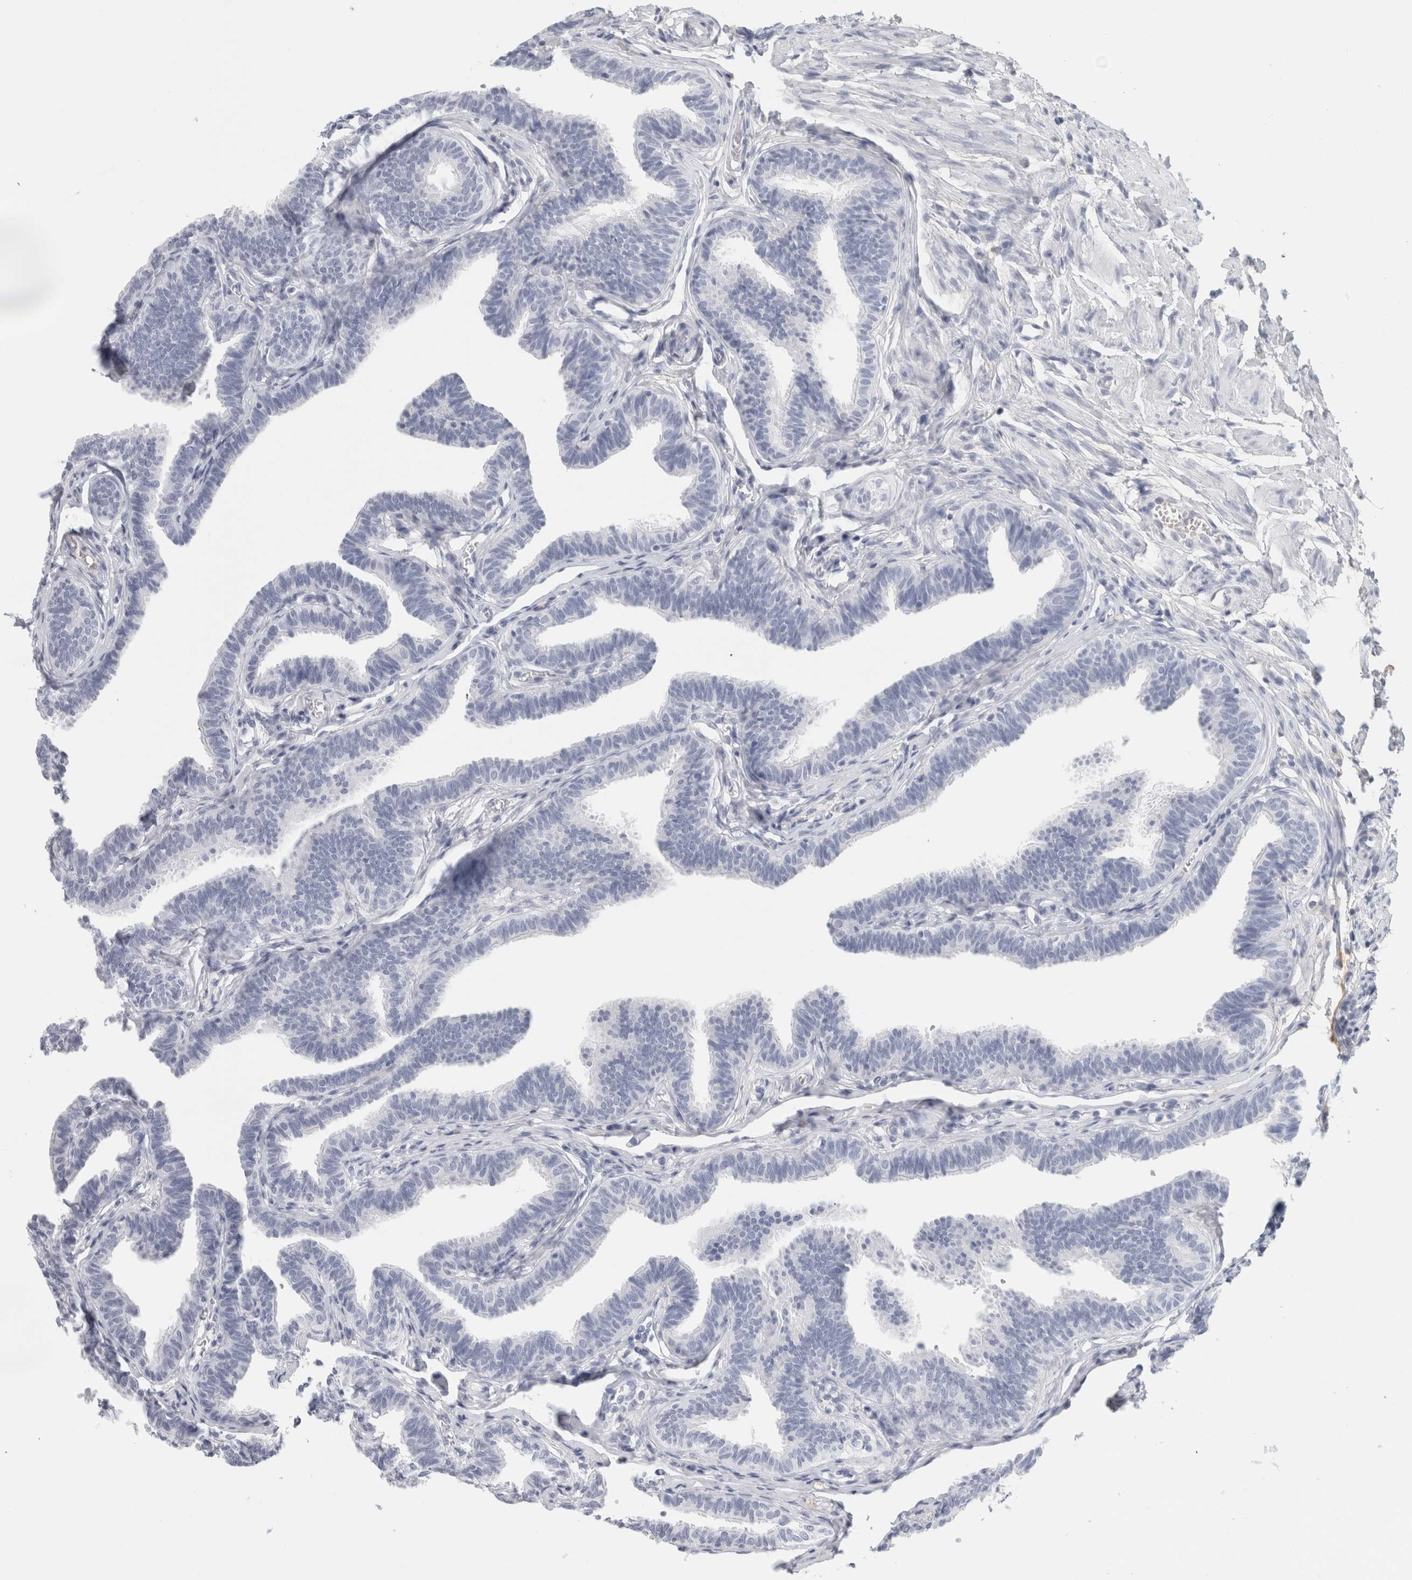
{"staining": {"intensity": "negative", "quantity": "none", "location": "none"}, "tissue": "fallopian tube", "cell_type": "Glandular cells", "image_type": "normal", "snomed": [{"axis": "morphology", "description": "Normal tissue, NOS"}, {"axis": "topography", "description": "Fallopian tube"}, {"axis": "topography", "description": "Ovary"}], "caption": "DAB immunohistochemical staining of benign human fallopian tube demonstrates no significant expression in glandular cells.", "gene": "TSPAN8", "patient": {"sex": "female", "age": 23}}